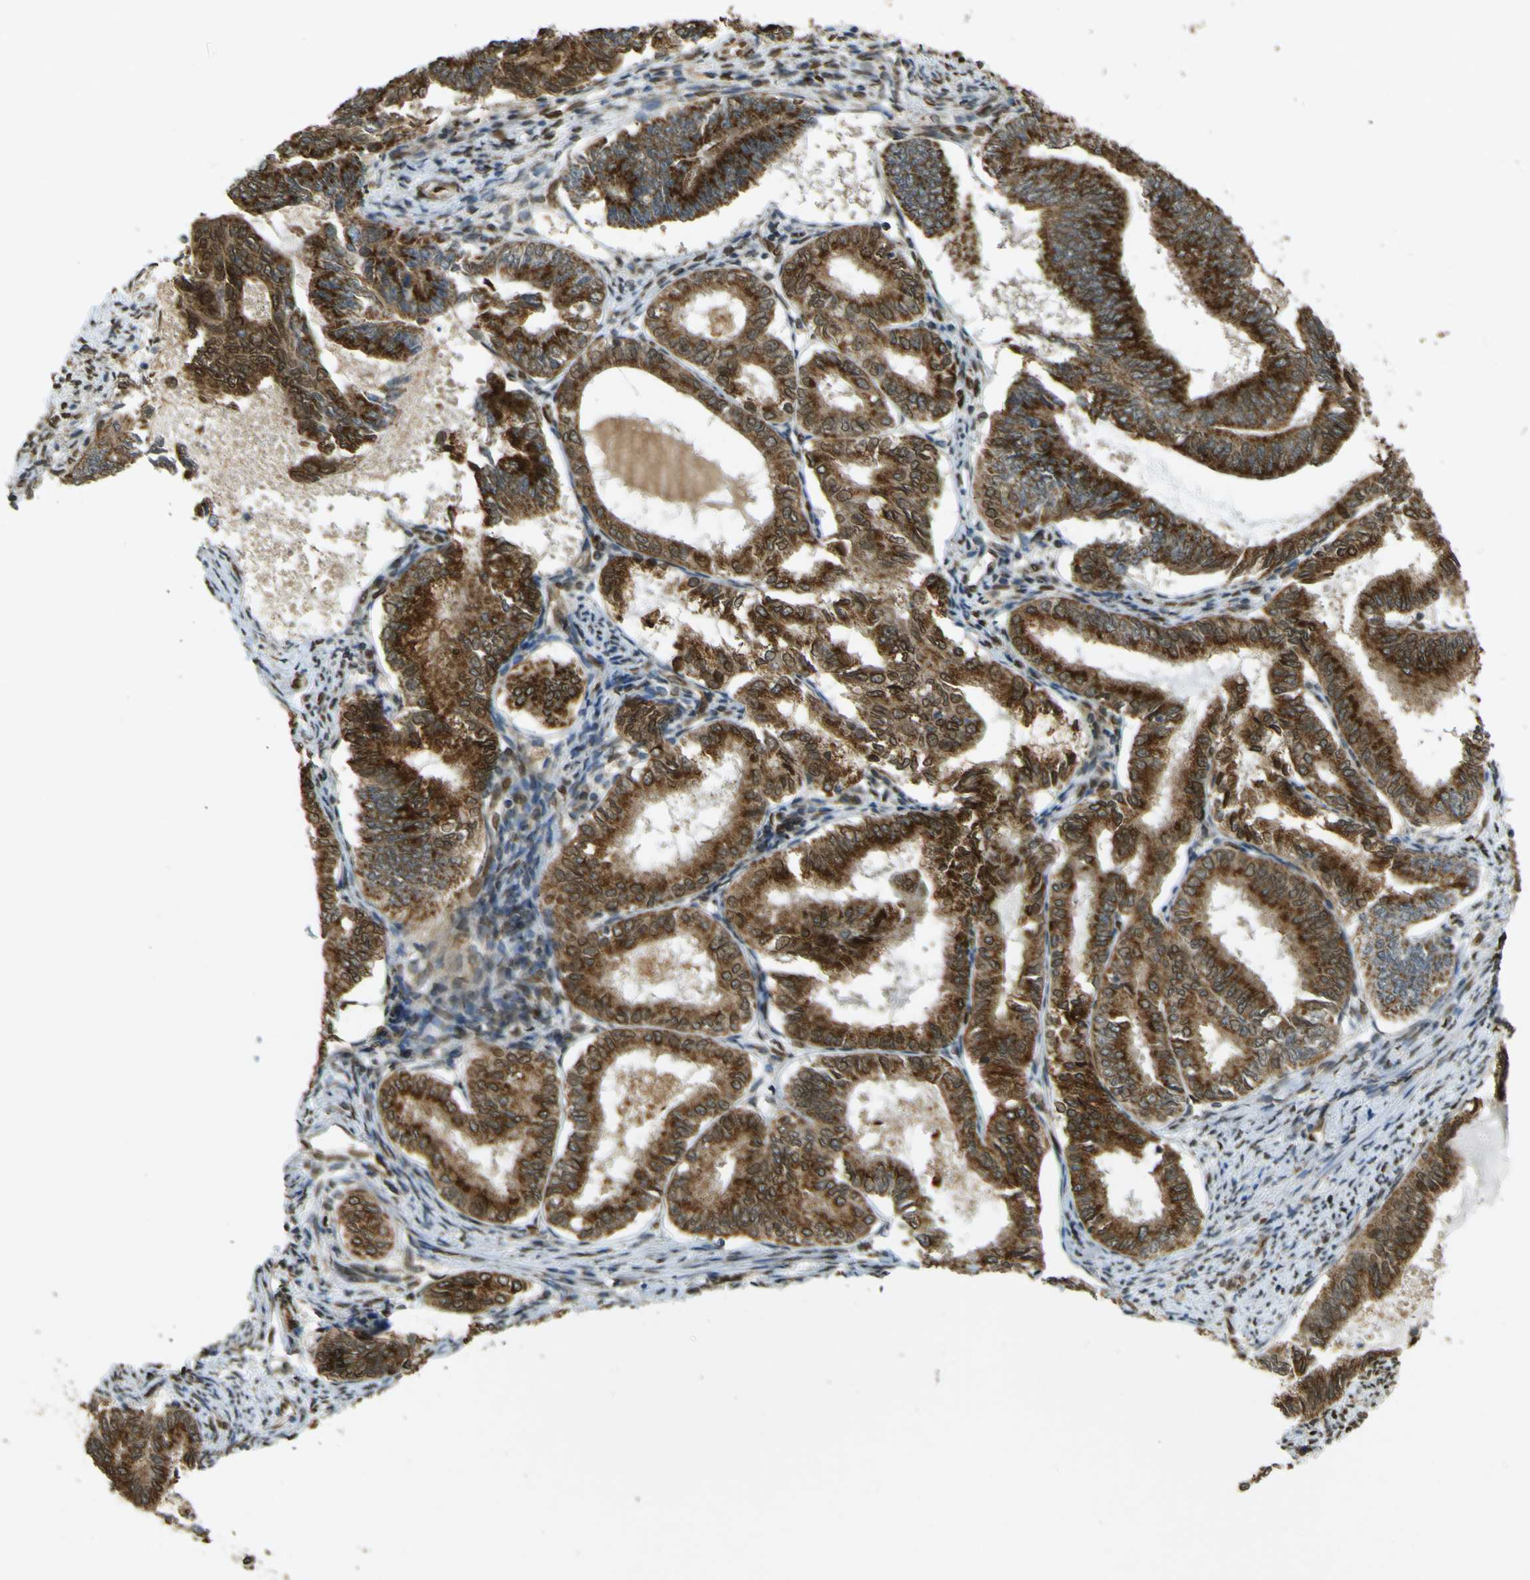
{"staining": {"intensity": "strong", "quantity": ">75%", "location": "cytoplasmic/membranous"}, "tissue": "endometrial cancer", "cell_type": "Tumor cells", "image_type": "cancer", "snomed": [{"axis": "morphology", "description": "Adenocarcinoma, NOS"}, {"axis": "topography", "description": "Endometrium"}], "caption": "Immunohistochemical staining of endometrial cancer (adenocarcinoma) demonstrates high levels of strong cytoplasmic/membranous staining in about >75% of tumor cells.", "gene": "GALNT1", "patient": {"sex": "female", "age": 86}}